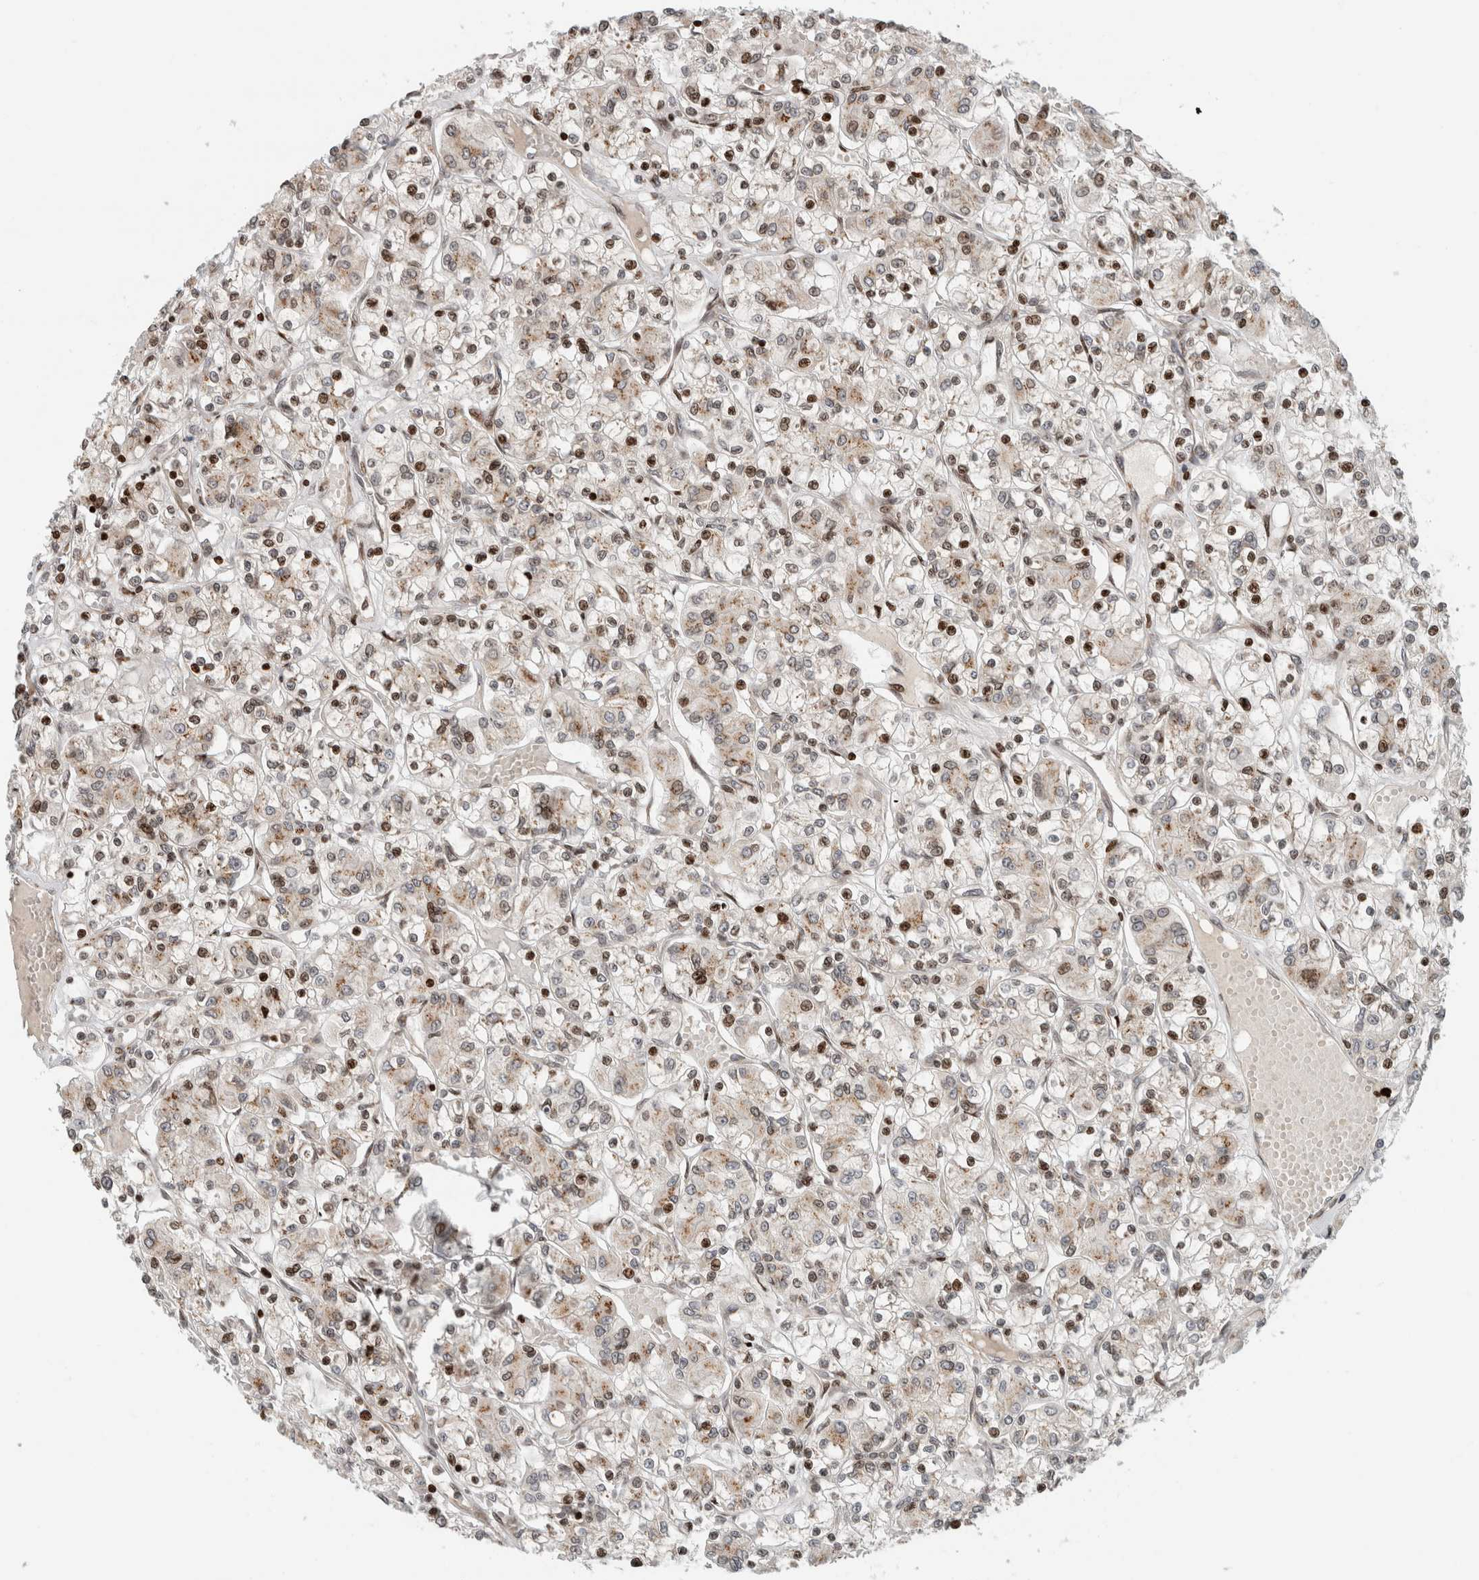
{"staining": {"intensity": "moderate", "quantity": "25%-75%", "location": "nuclear"}, "tissue": "renal cancer", "cell_type": "Tumor cells", "image_type": "cancer", "snomed": [{"axis": "morphology", "description": "Adenocarcinoma, NOS"}, {"axis": "topography", "description": "Kidney"}], "caption": "IHC (DAB (3,3'-diaminobenzidine)) staining of renal cancer displays moderate nuclear protein staining in approximately 25%-75% of tumor cells.", "gene": "GINS4", "patient": {"sex": "female", "age": 59}}